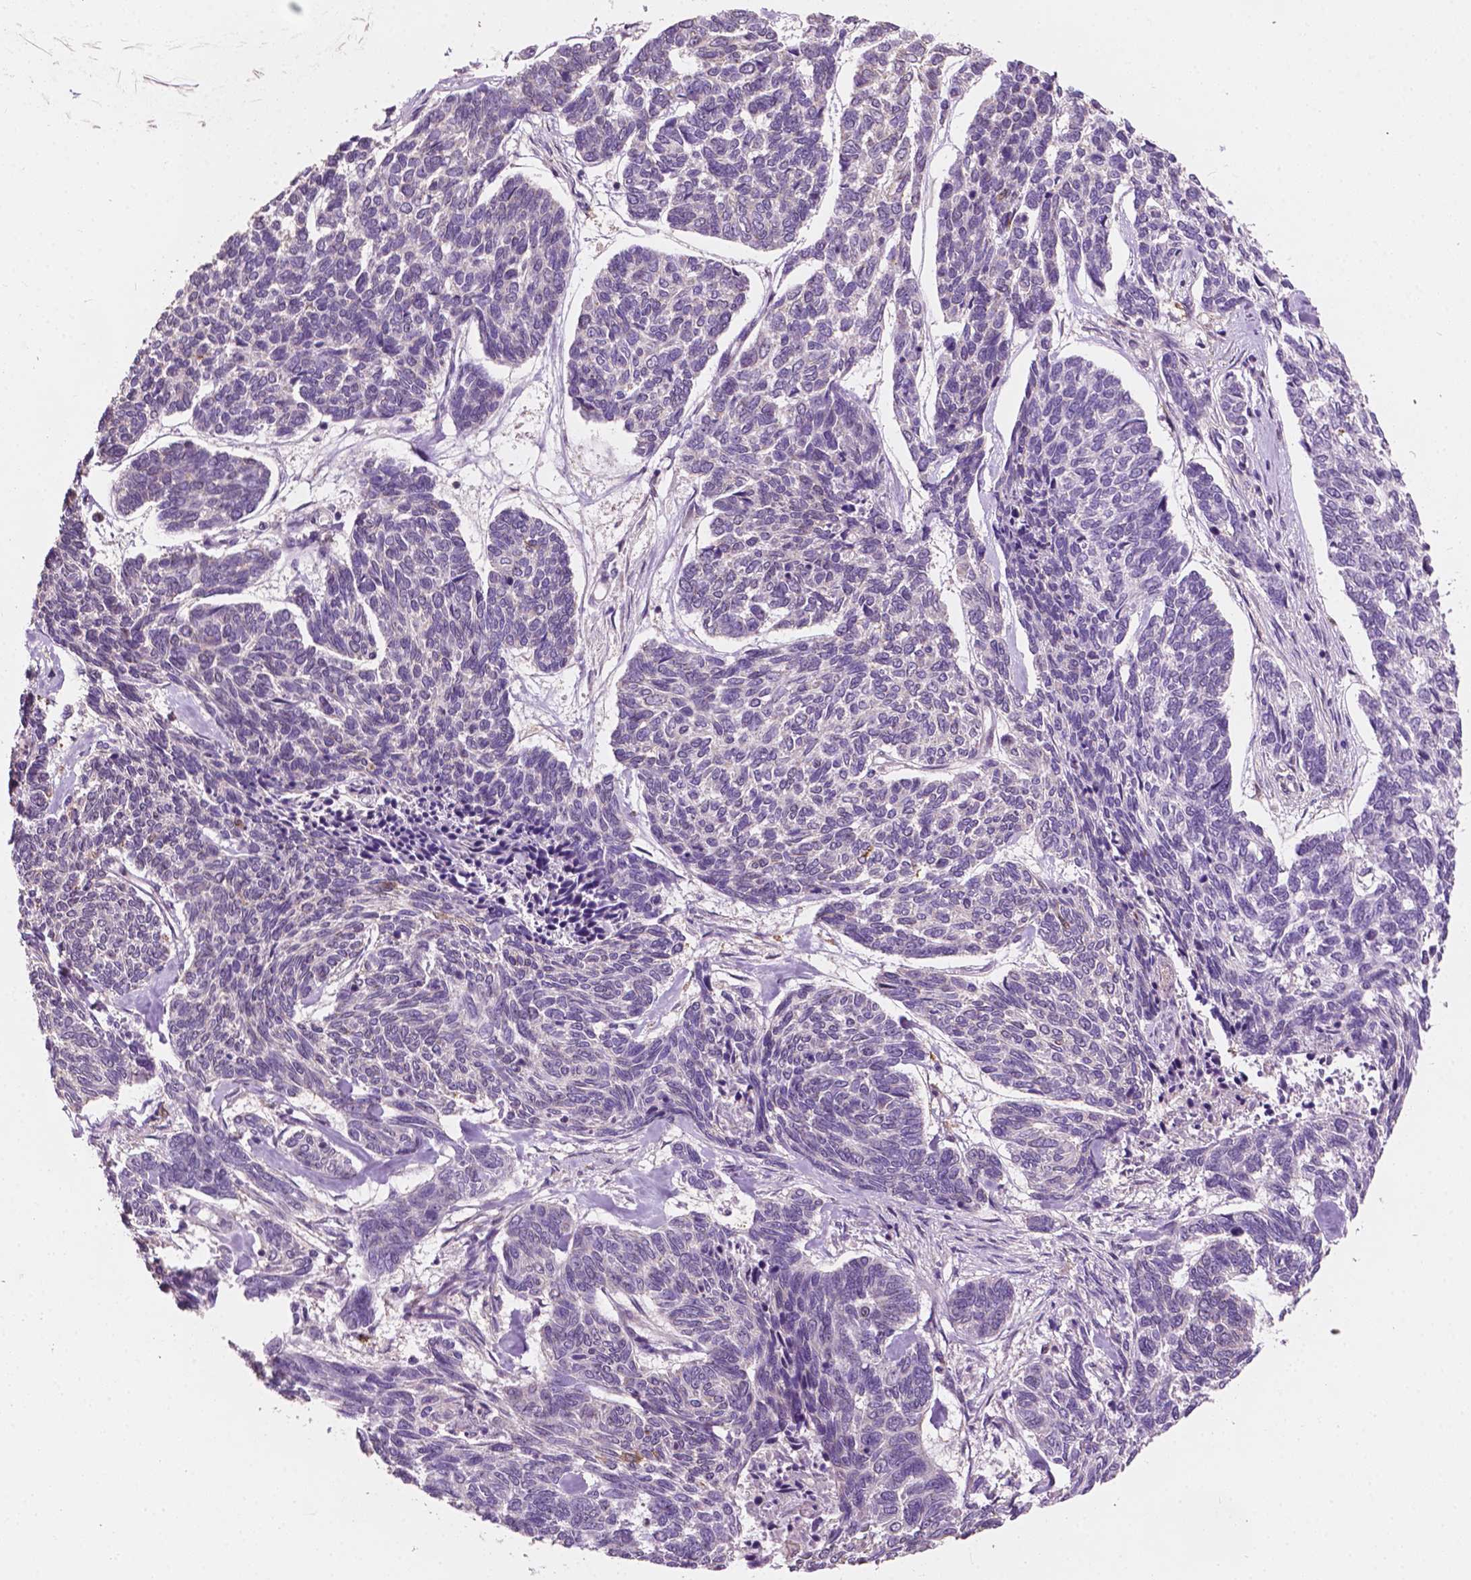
{"staining": {"intensity": "negative", "quantity": "none", "location": "none"}, "tissue": "skin cancer", "cell_type": "Tumor cells", "image_type": "cancer", "snomed": [{"axis": "morphology", "description": "Basal cell carcinoma"}, {"axis": "topography", "description": "Skin"}], "caption": "Protein analysis of skin cancer (basal cell carcinoma) reveals no significant positivity in tumor cells.", "gene": "EBAG9", "patient": {"sex": "female", "age": 65}}